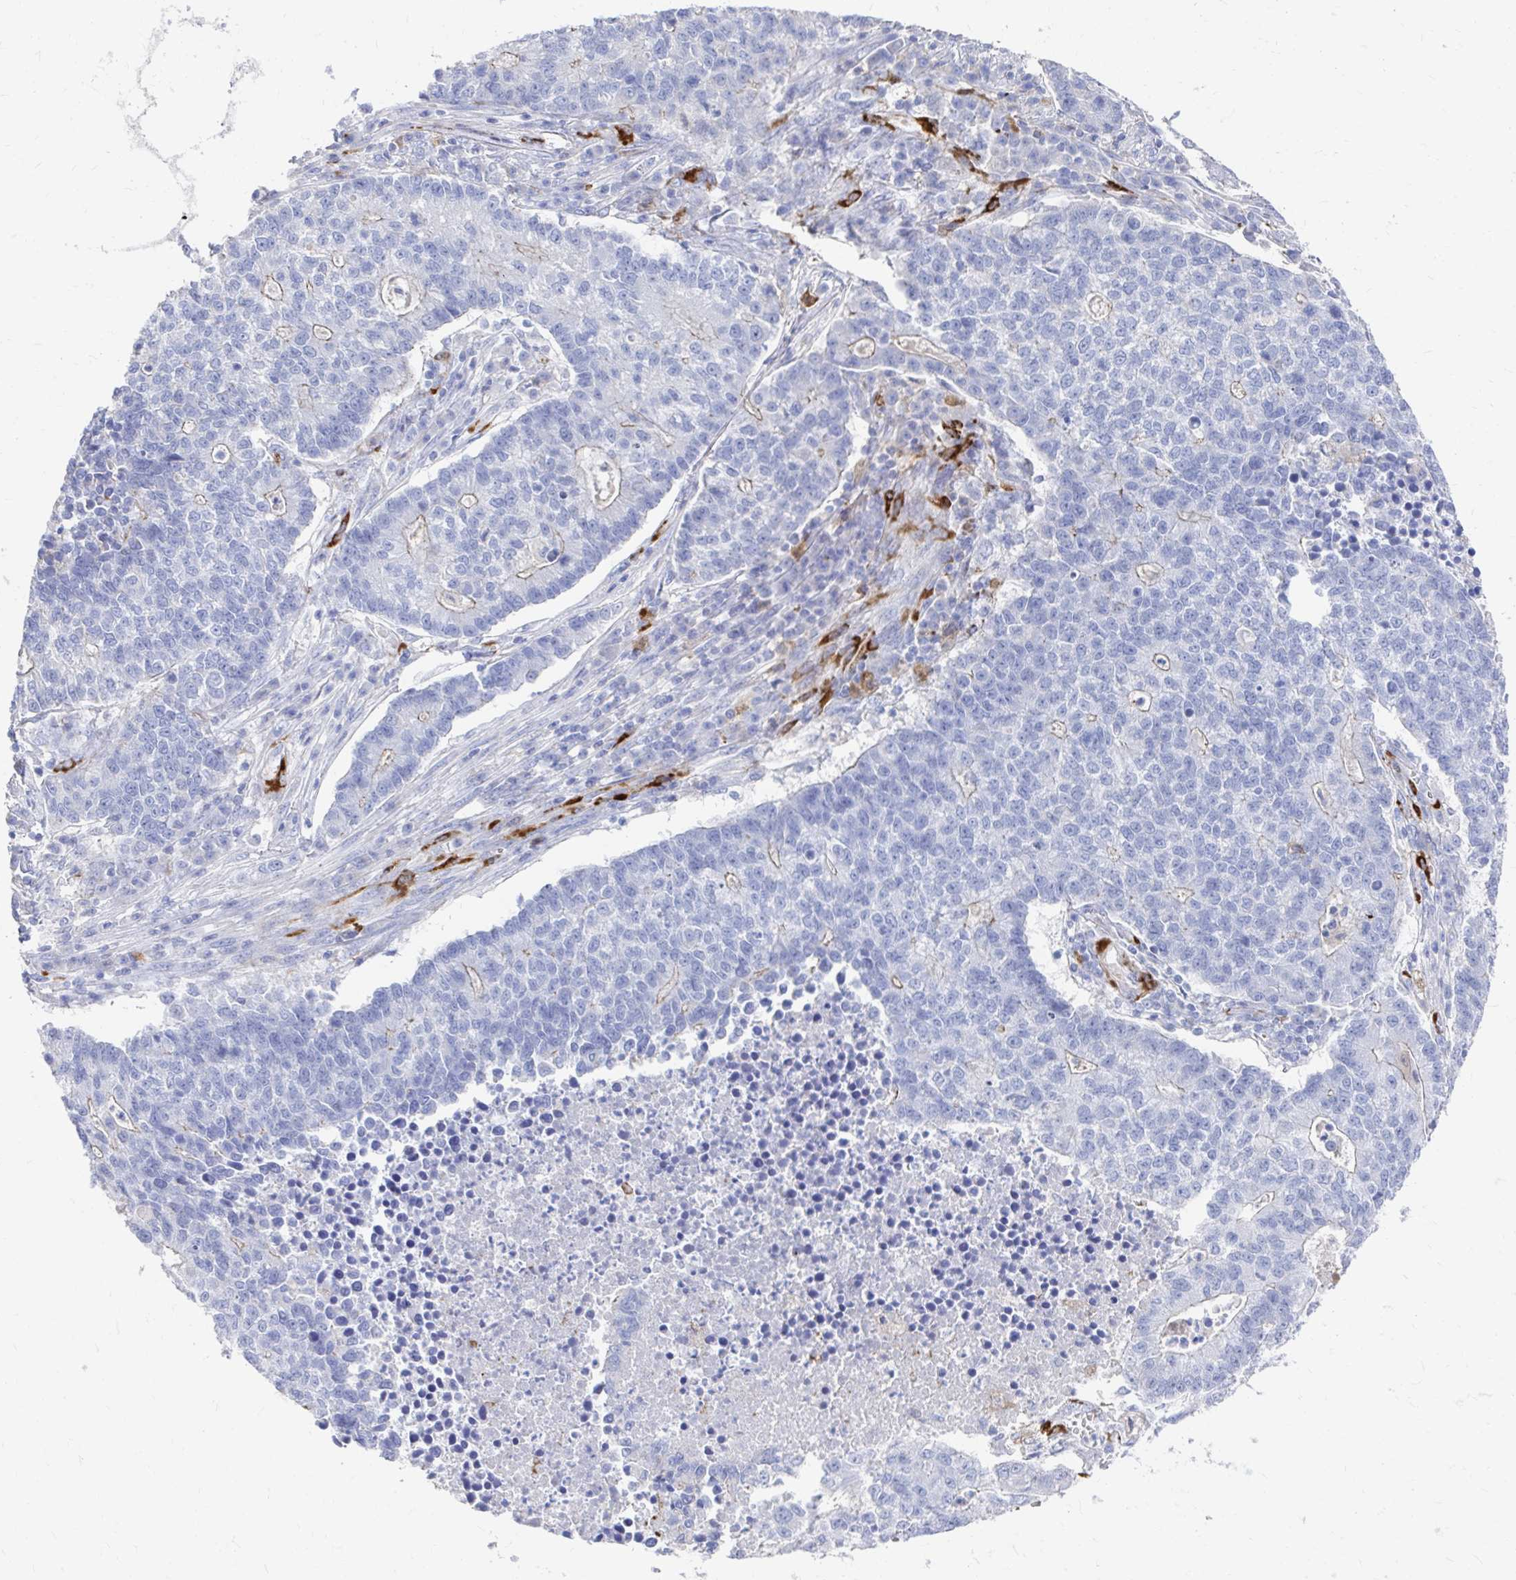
{"staining": {"intensity": "negative", "quantity": "none", "location": "none"}, "tissue": "lung cancer", "cell_type": "Tumor cells", "image_type": "cancer", "snomed": [{"axis": "morphology", "description": "Adenocarcinoma, NOS"}, {"axis": "topography", "description": "Lung"}], "caption": "DAB immunohistochemical staining of human adenocarcinoma (lung) demonstrates no significant staining in tumor cells. (Brightfield microscopy of DAB immunohistochemistry (IHC) at high magnification).", "gene": "LAMC3", "patient": {"sex": "male", "age": 57}}